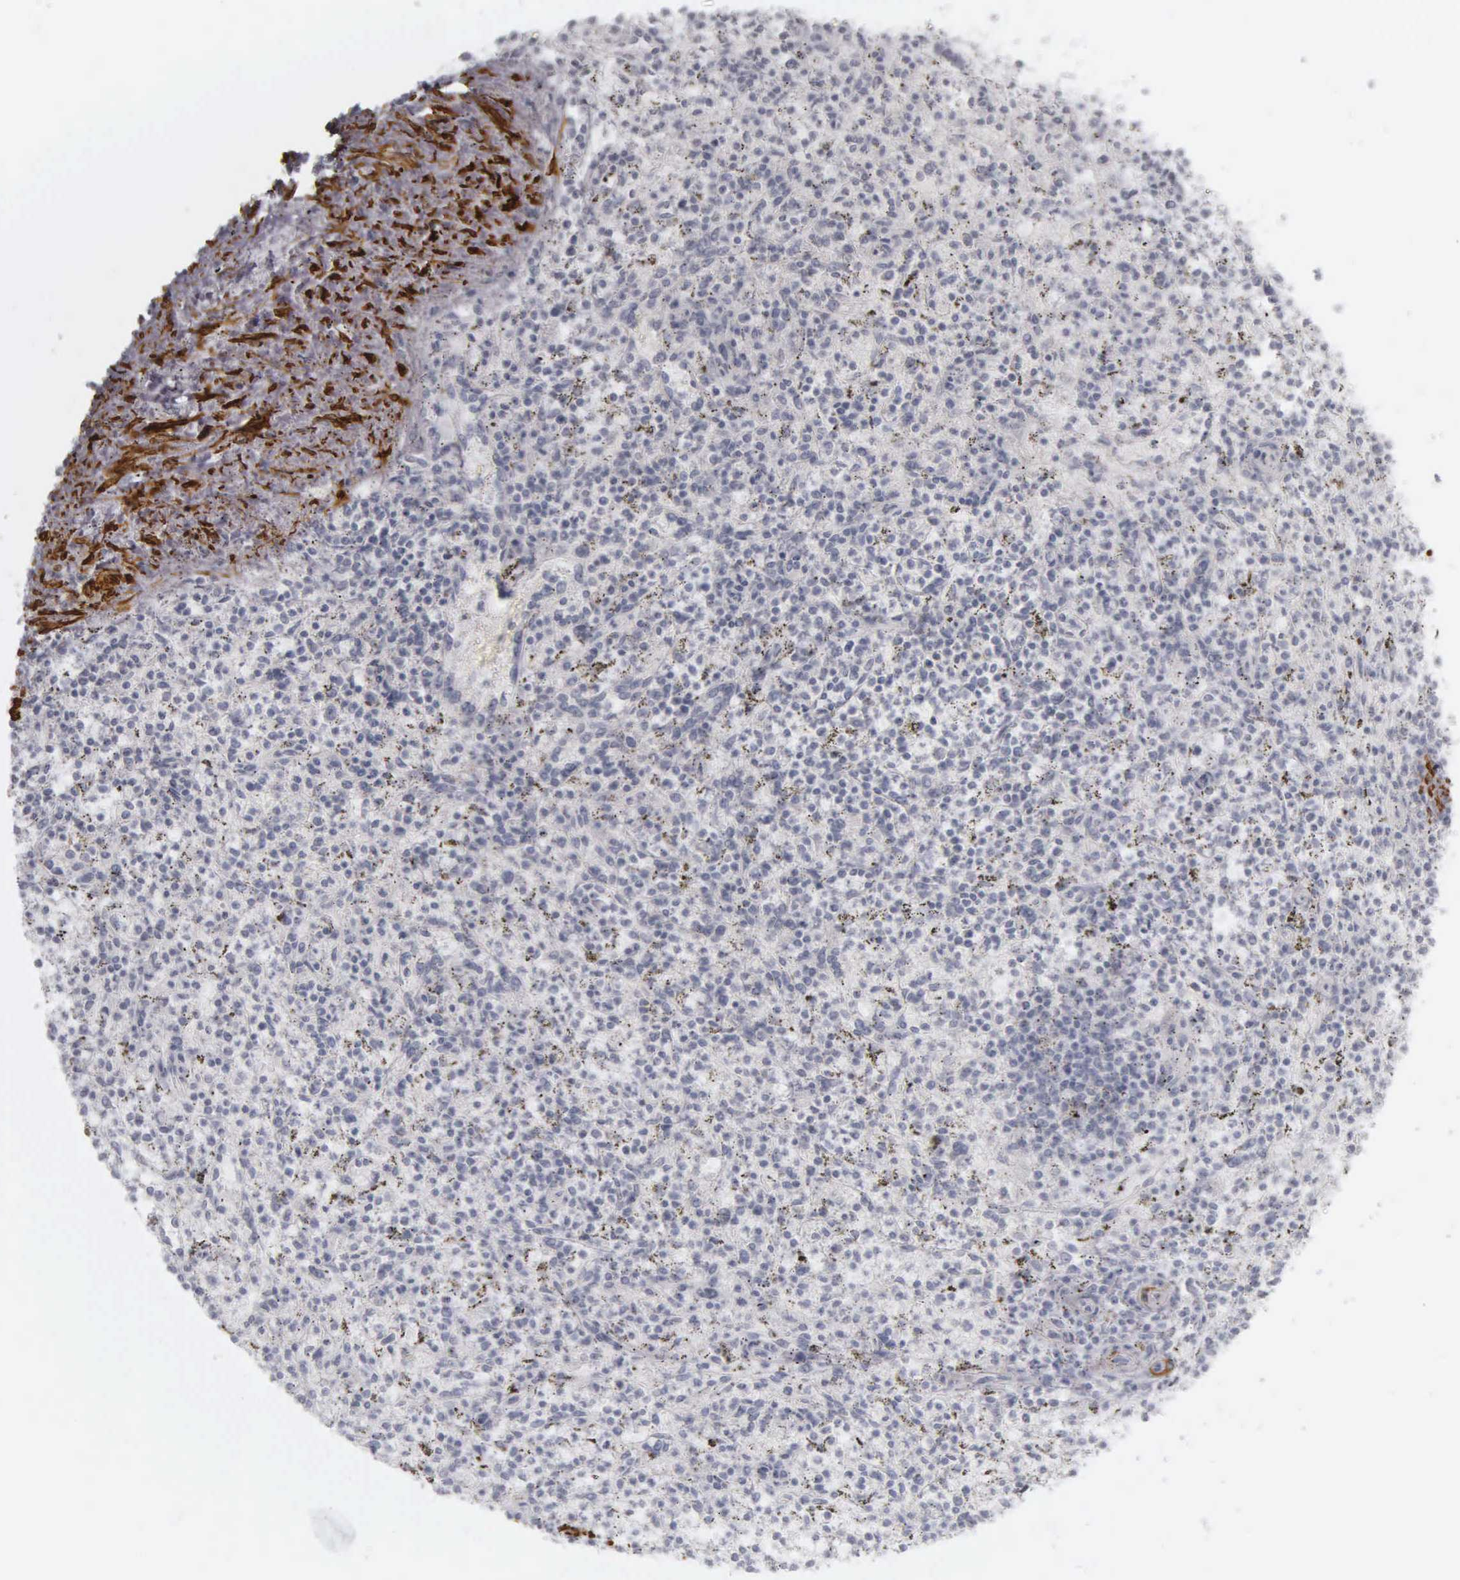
{"staining": {"intensity": "negative", "quantity": "none", "location": "none"}, "tissue": "spleen", "cell_type": "Cells in red pulp", "image_type": "normal", "snomed": [{"axis": "morphology", "description": "Normal tissue, NOS"}, {"axis": "topography", "description": "Spleen"}], "caption": "The image displays no significant expression in cells in red pulp of spleen.", "gene": "DES", "patient": {"sex": "male", "age": 72}}